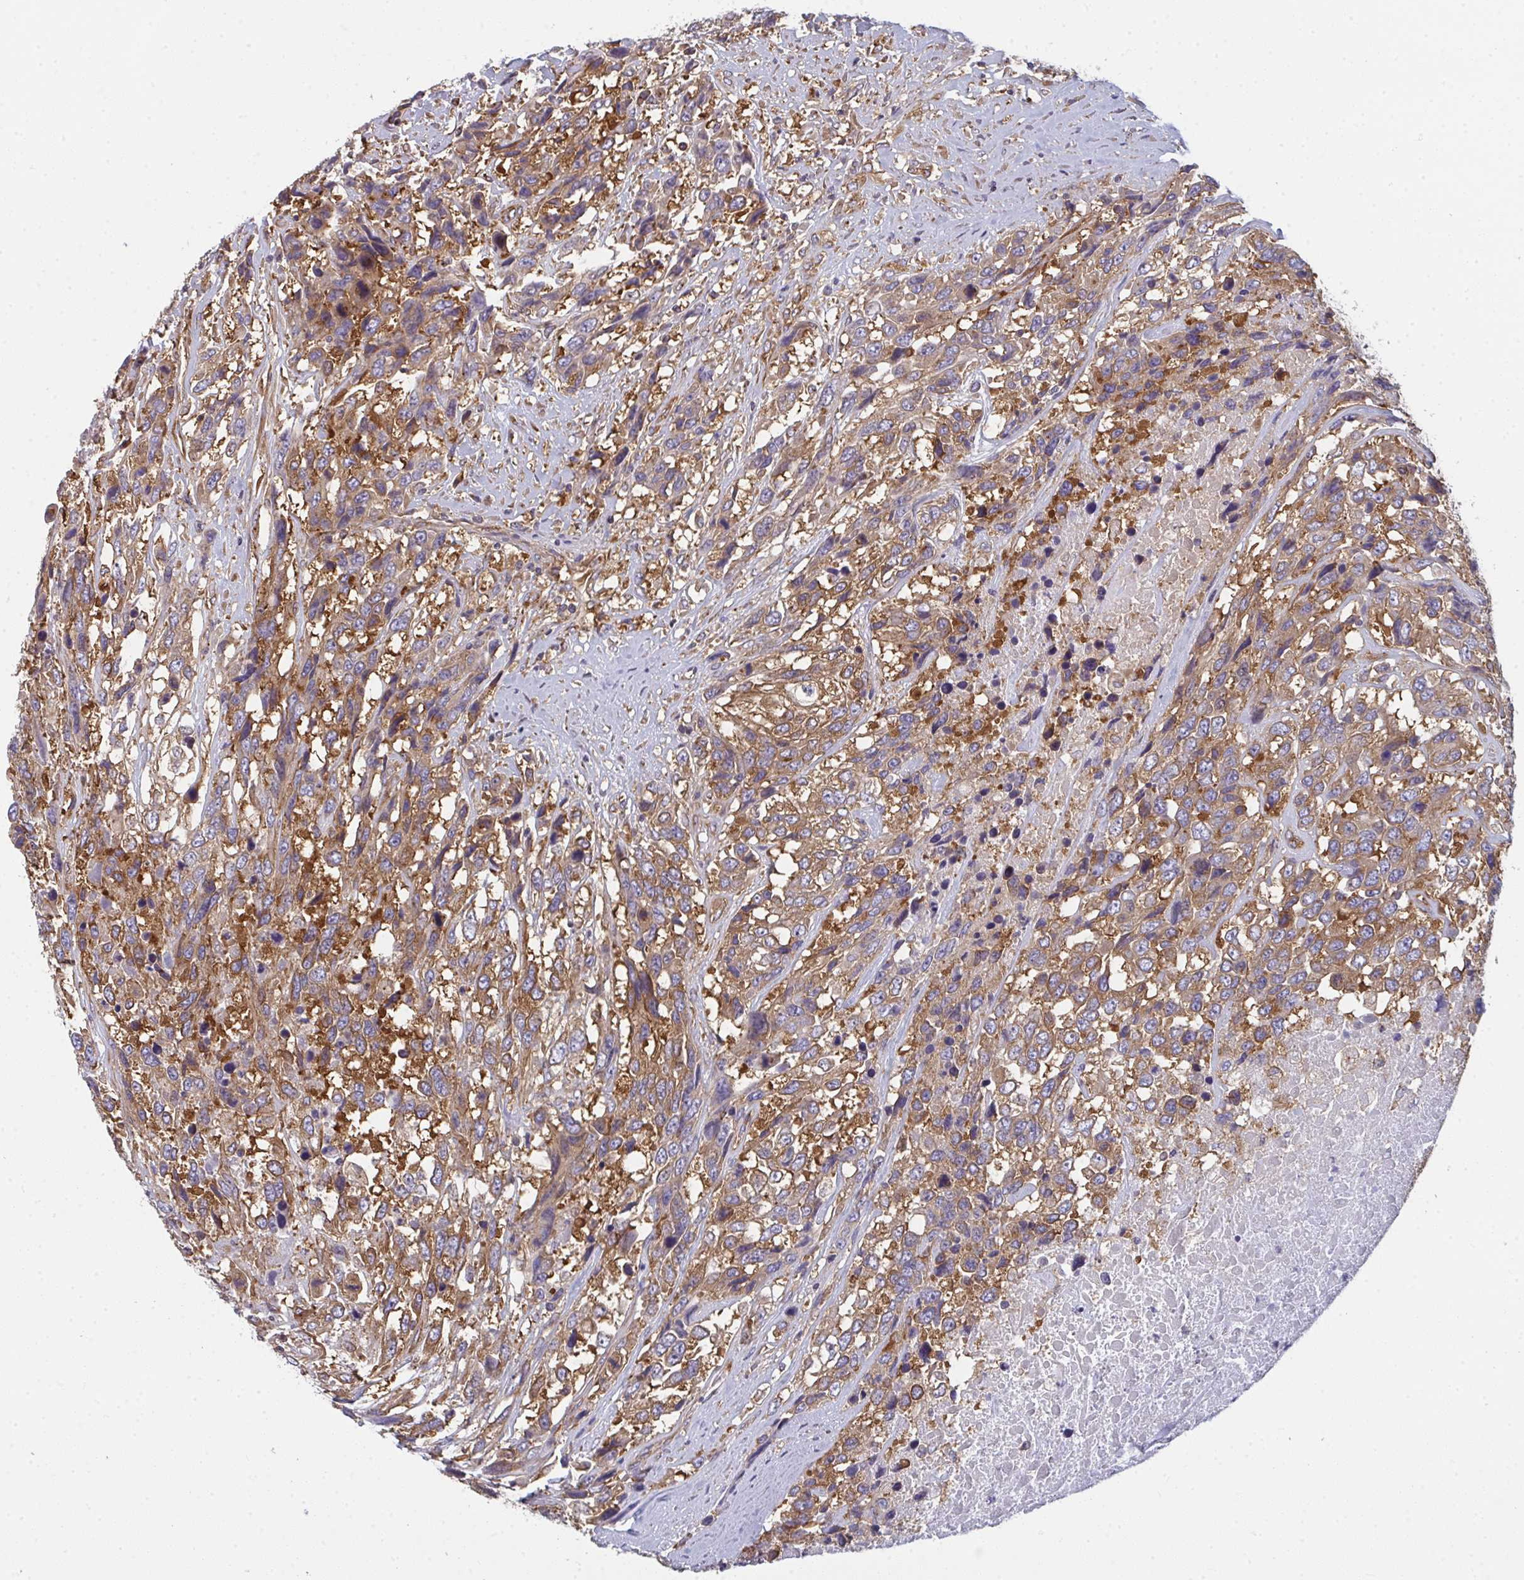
{"staining": {"intensity": "moderate", "quantity": ">75%", "location": "cytoplasmic/membranous"}, "tissue": "urothelial cancer", "cell_type": "Tumor cells", "image_type": "cancer", "snomed": [{"axis": "morphology", "description": "Urothelial carcinoma, High grade"}, {"axis": "topography", "description": "Urinary bladder"}], "caption": "IHC of human urothelial cancer exhibits medium levels of moderate cytoplasmic/membranous staining in about >75% of tumor cells.", "gene": "DYNC1I2", "patient": {"sex": "female", "age": 70}}